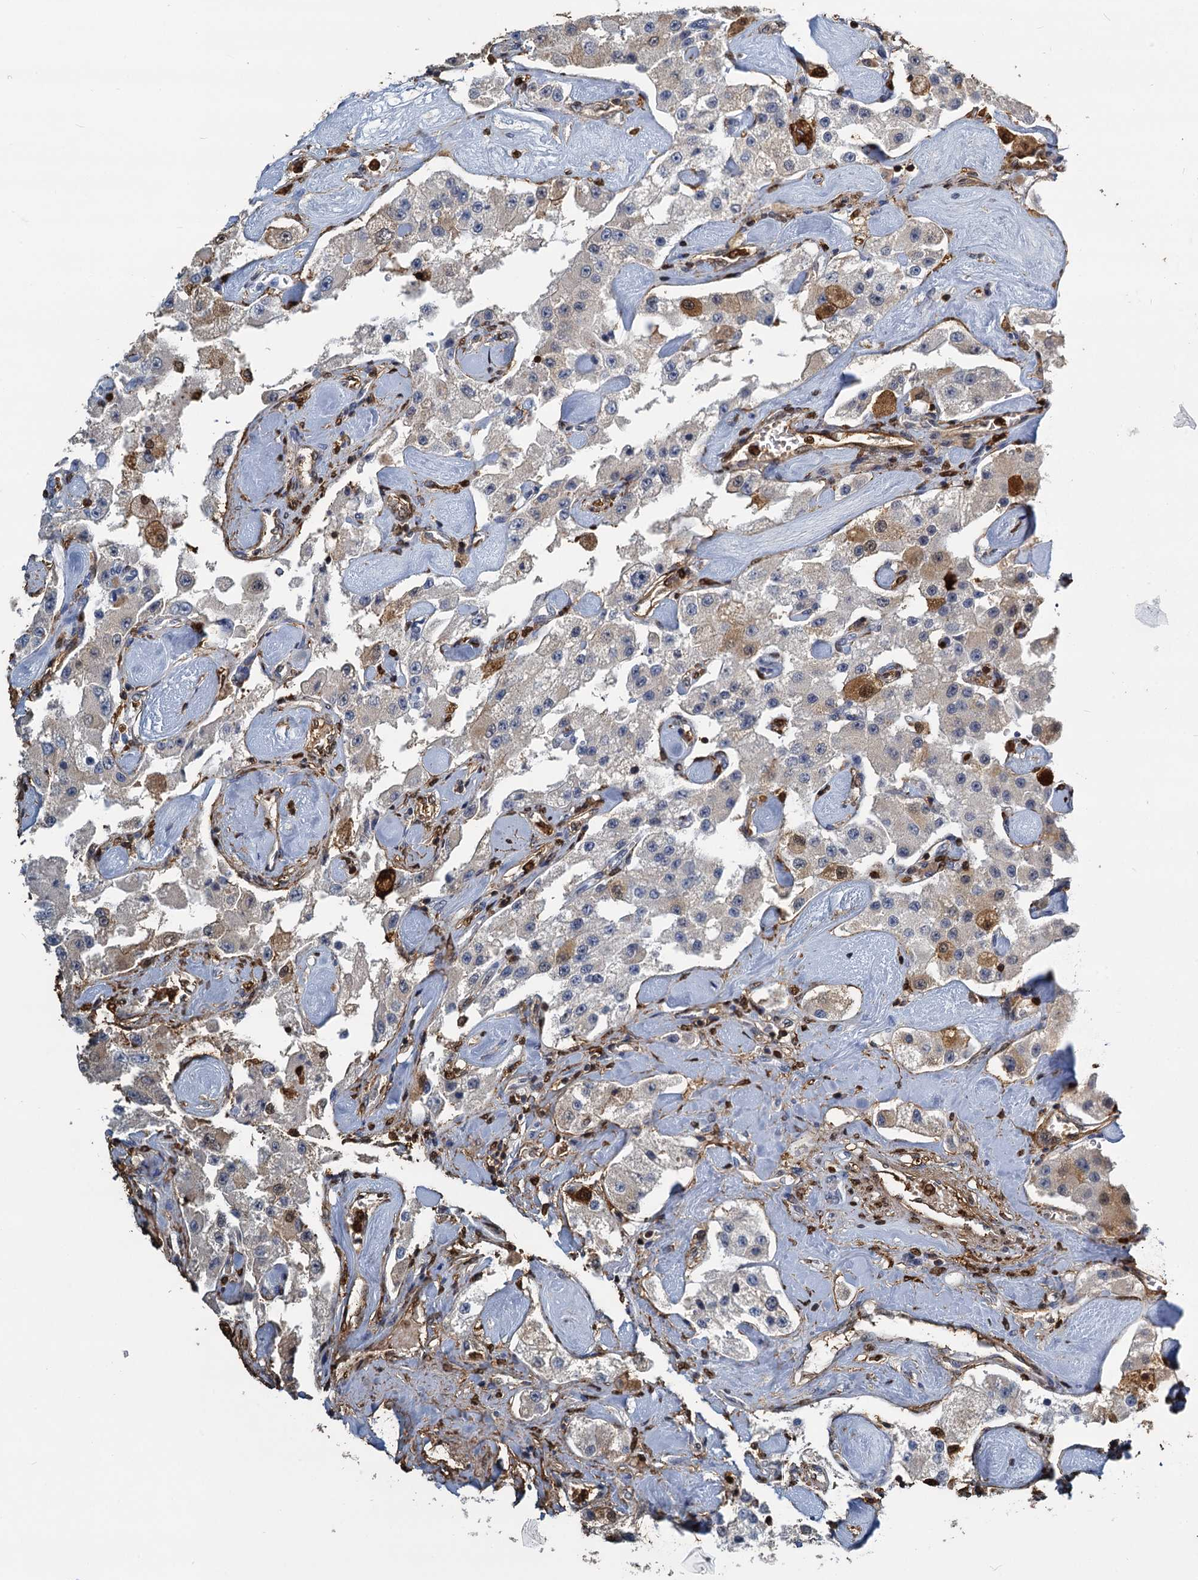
{"staining": {"intensity": "moderate", "quantity": "<25%", "location": "cytoplasmic/membranous,nuclear"}, "tissue": "carcinoid", "cell_type": "Tumor cells", "image_type": "cancer", "snomed": [{"axis": "morphology", "description": "Carcinoid, malignant, NOS"}, {"axis": "topography", "description": "Pancreas"}], "caption": "IHC of carcinoid (malignant) displays low levels of moderate cytoplasmic/membranous and nuclear staining in about <25% of tumor cells.", "gene": "S100A6", "patient": {"sex": "male", "age": 41}}